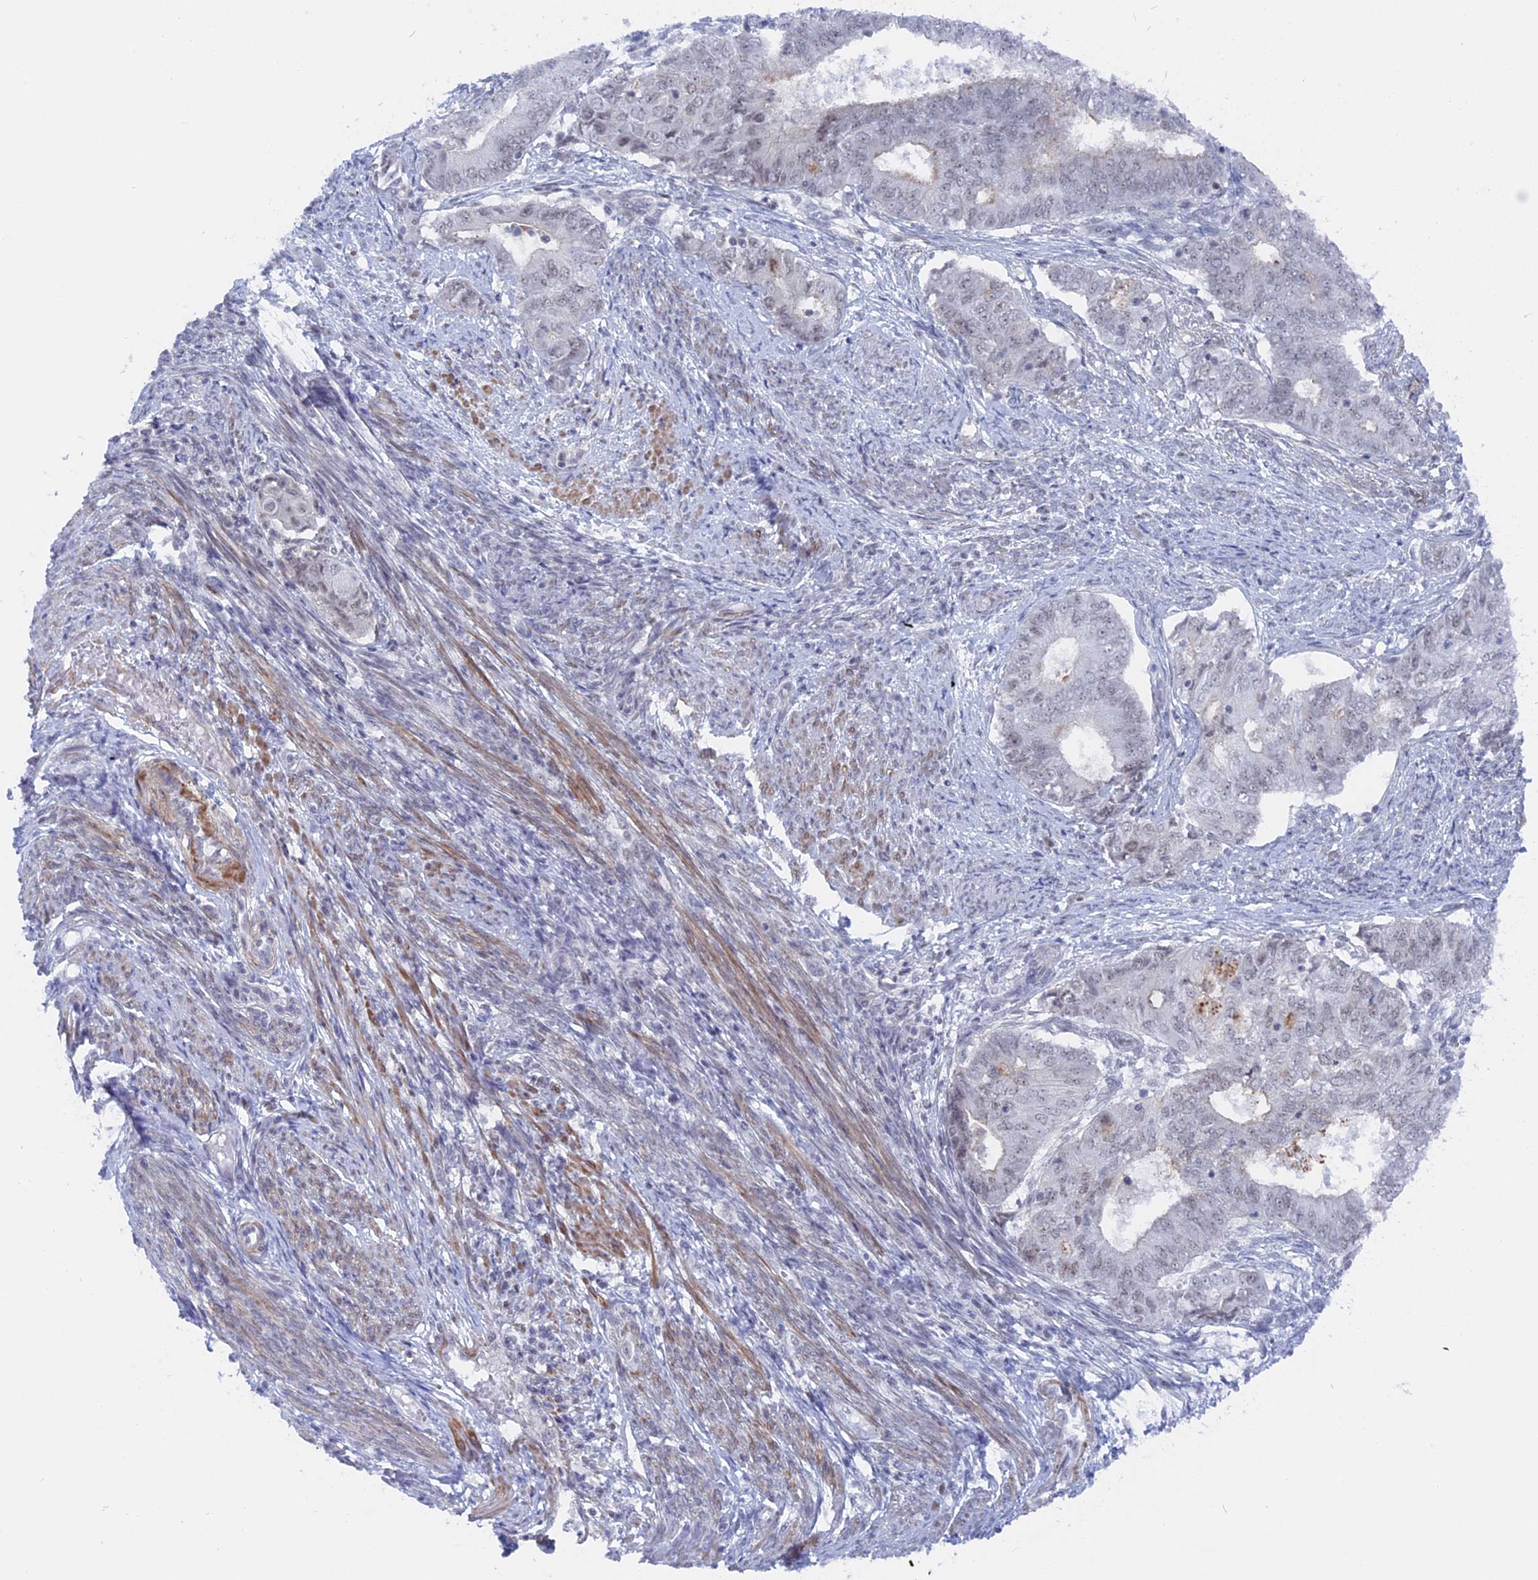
{"staining": {"intensity": "negative", "quantity": "none", "location": "none"}, "tissue": "endometrial cancer", "cell_type": "Tumor cells", "image_type": "cancer", "snomed": [{"axis": "morphology", "description": "Adenocarcinoma, NOS"}, {"axis": "topography", "description": "Endometrium"}], "caption": "The immunohistochemistry (IHC) photomicrograph has no significant positivity in tumor cells of endometrial adenocarcinoma tissue.", "gene": "BRD2", "patient": {"sex": "female", "age": 62}}